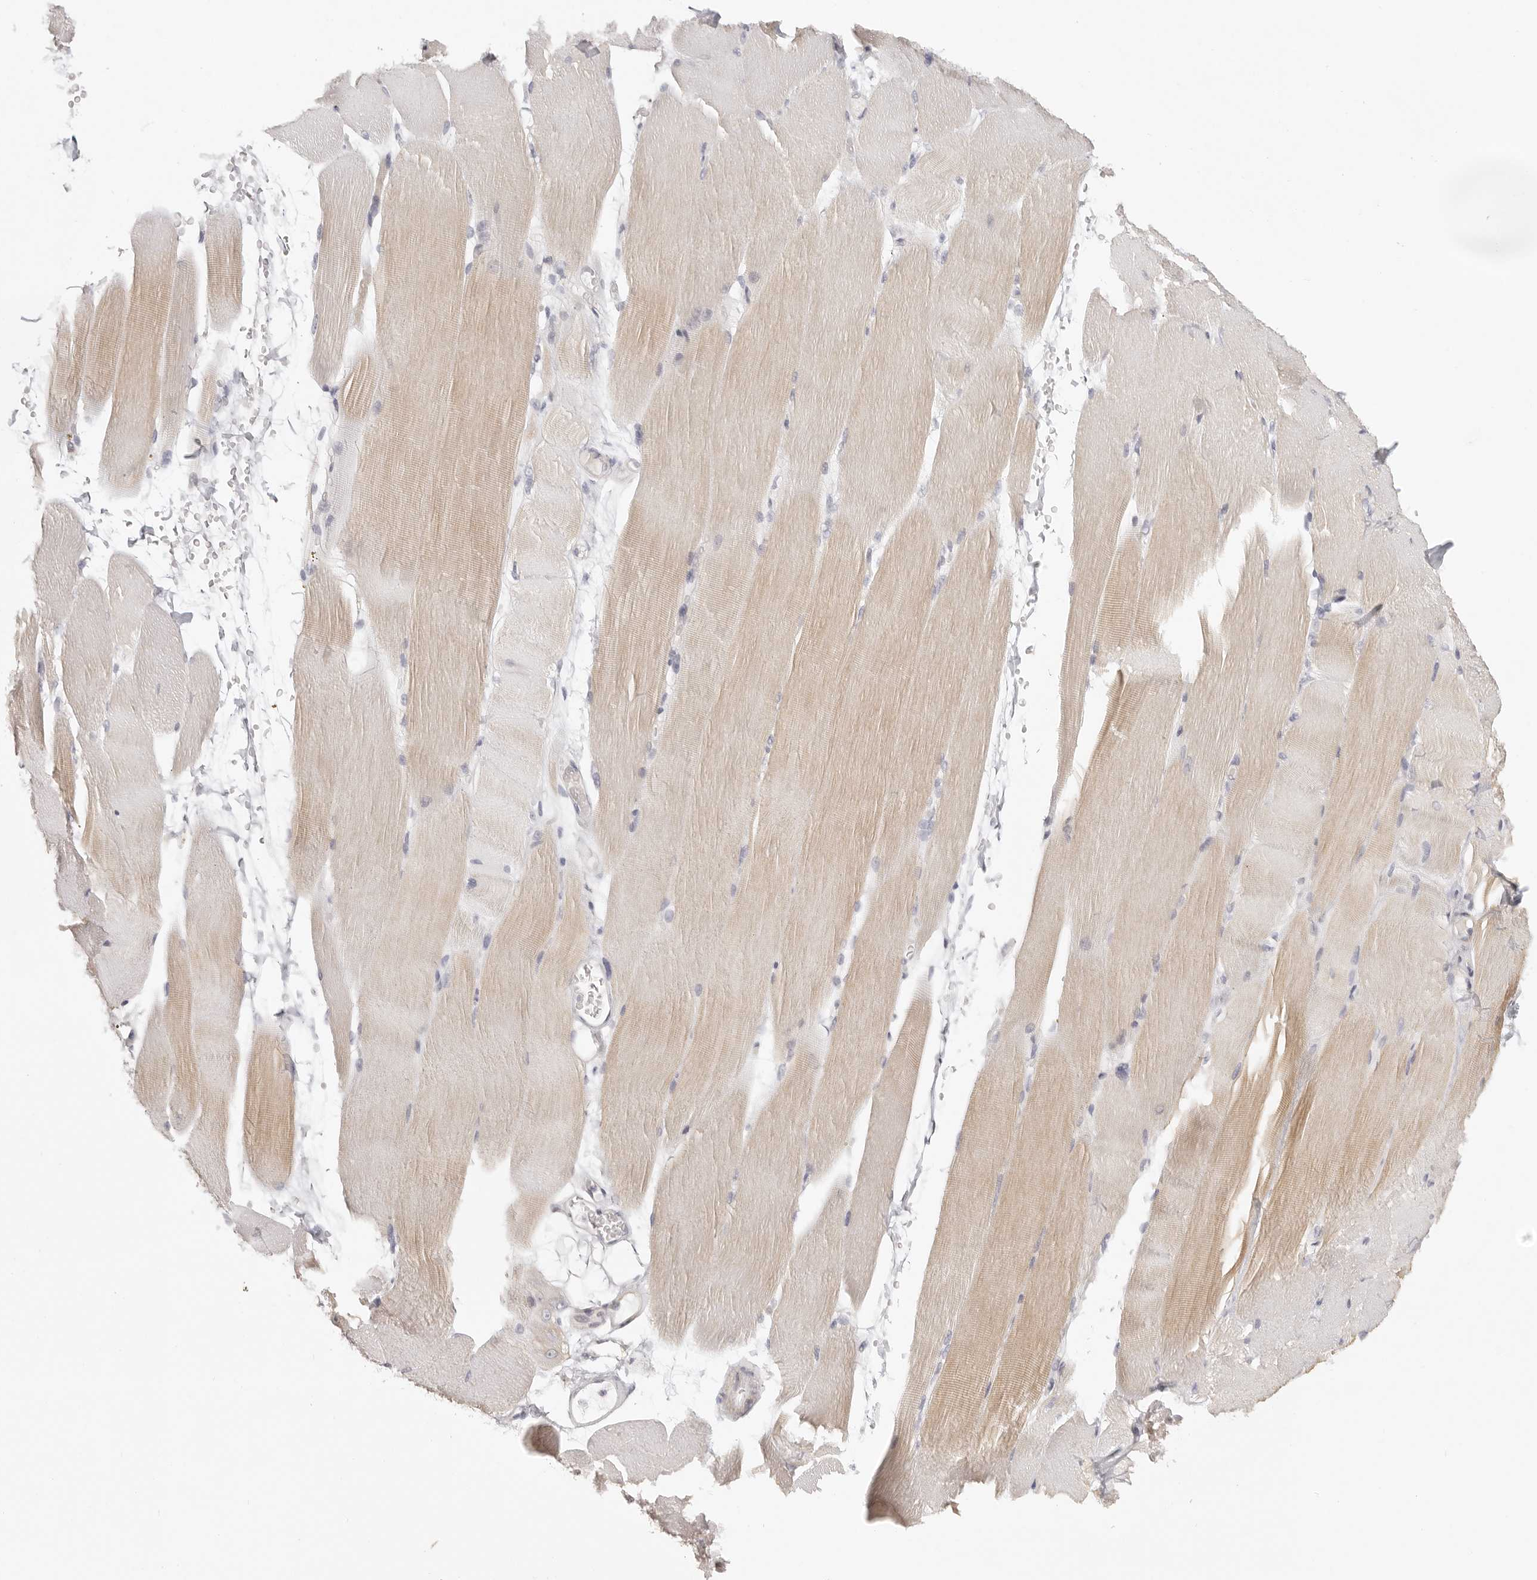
{"staining": {"intensity": "weak", "quantity": "25%-75%", "location": "cytoplasmic/membranous"}, "tissue": "skeletal muscle", "cell_type": "Myocytes", "image_type": "normal", "snomed": [{"axis": "morphology", "description": "Normal tissue, NOS"}, {"axis": "topography", "description": "Skeletal muscle"}, {"axis": "topography", "description": "Parathyroid gland"}], "caption": "Immunohistochemistry (IHC) image of normal human skeletal muscle stained for a protein (brown), which displays low levels of weak cytoplasmic/membranous positivity in about 25%-75% of myocytes.", "gene": "RXFP1", "patient": {"sex": "female", "age": 37}}